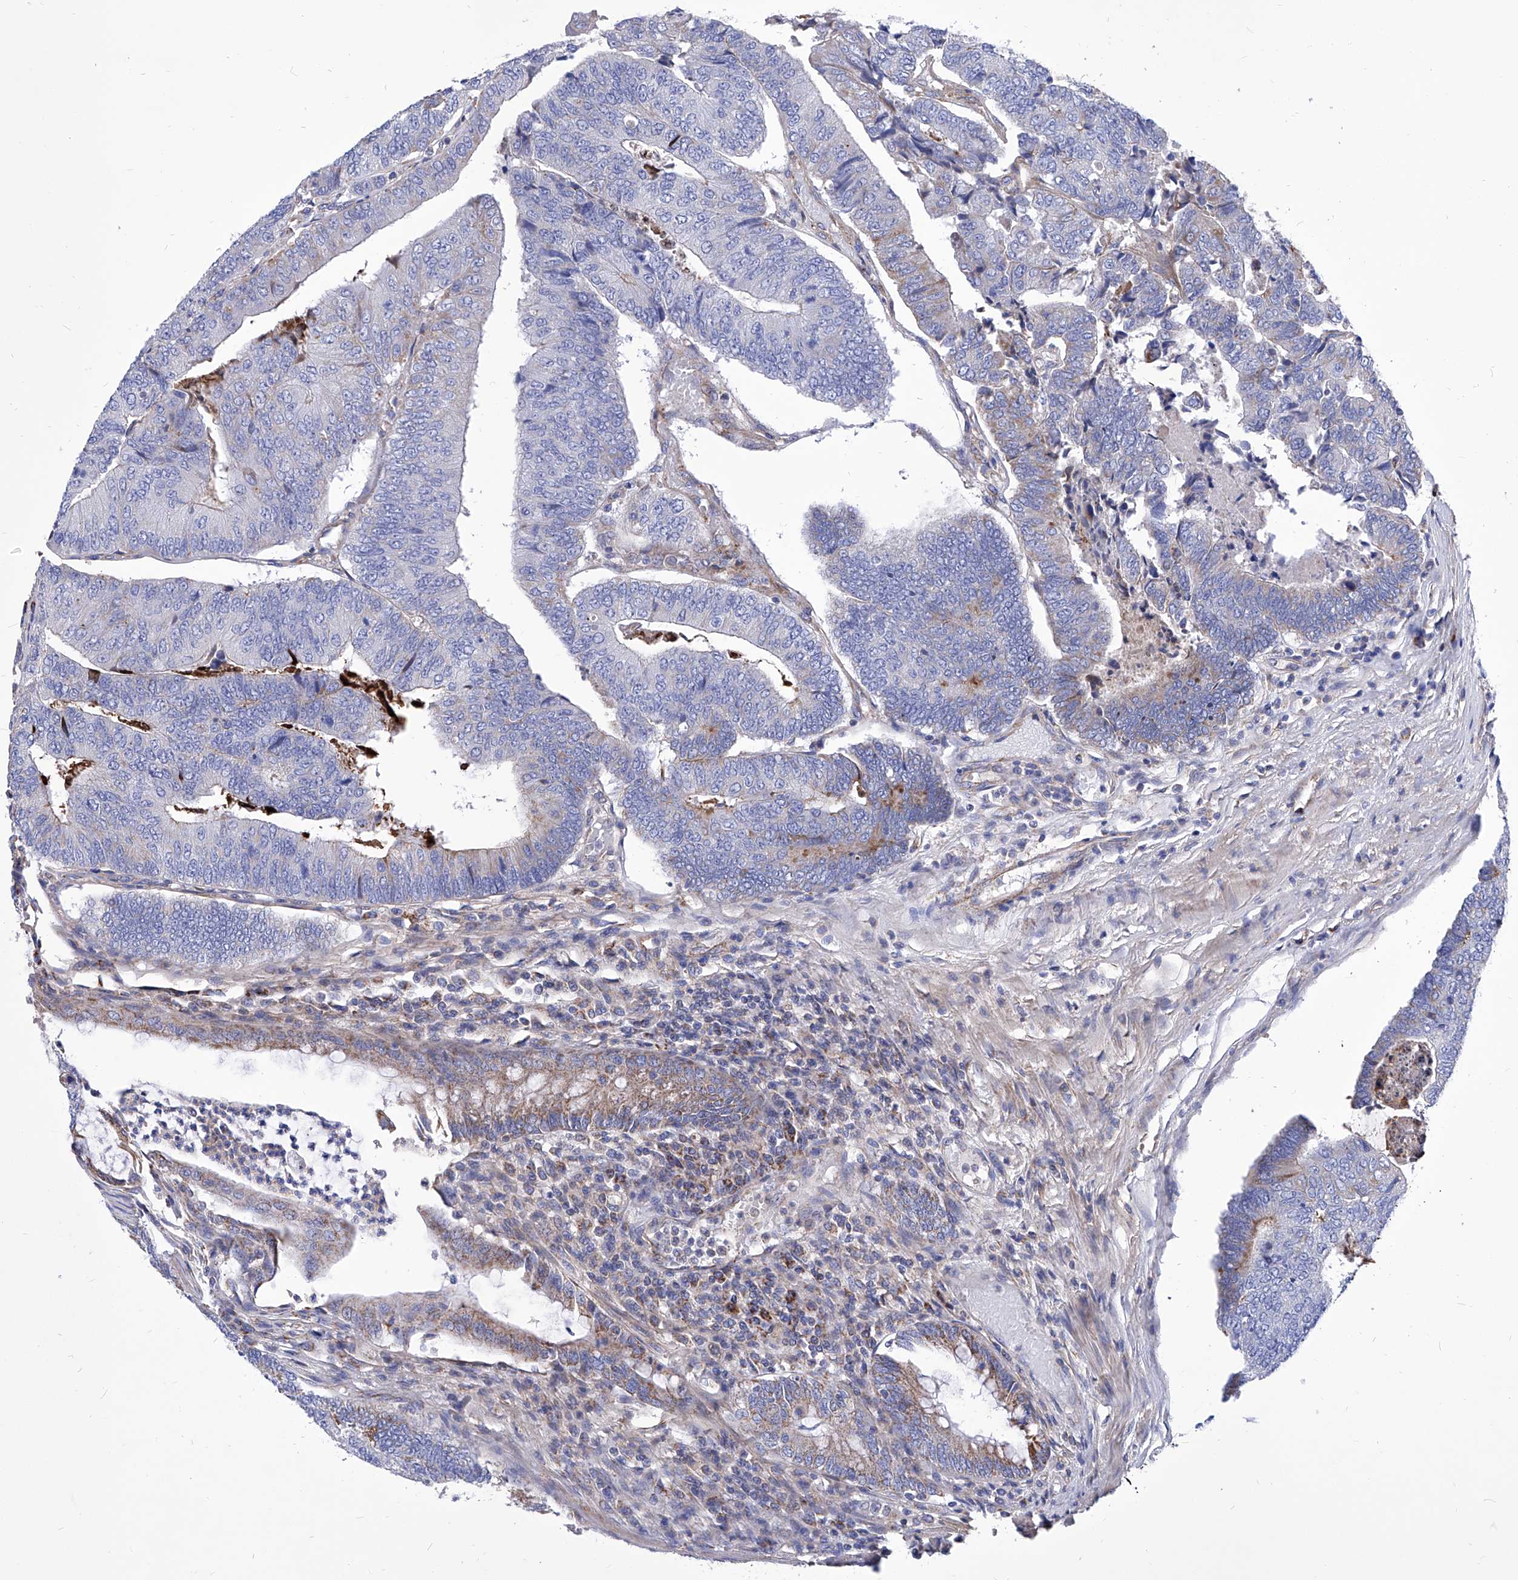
{"staining": {"intensity": "weak", "quantity": "<25%", "location": "cytoplasmic/membranous"}, "tissue": "colorectal cancer", "cell_type": "Tumor cells", "image_type": "cancer", "snomed": [{"axis": "morphology", "description": "Adenocarcinoma, NOS"}, {"axis": "topography", "description": "Colon"}], "caption": "This image is of colorectal cancer stained with IHC to label a protein in brown with the nuclei are counter-stained blue. There is no expression in tumor cells.", "gene": "HRNR", "patient": {"sex": "female", "age": 67}}